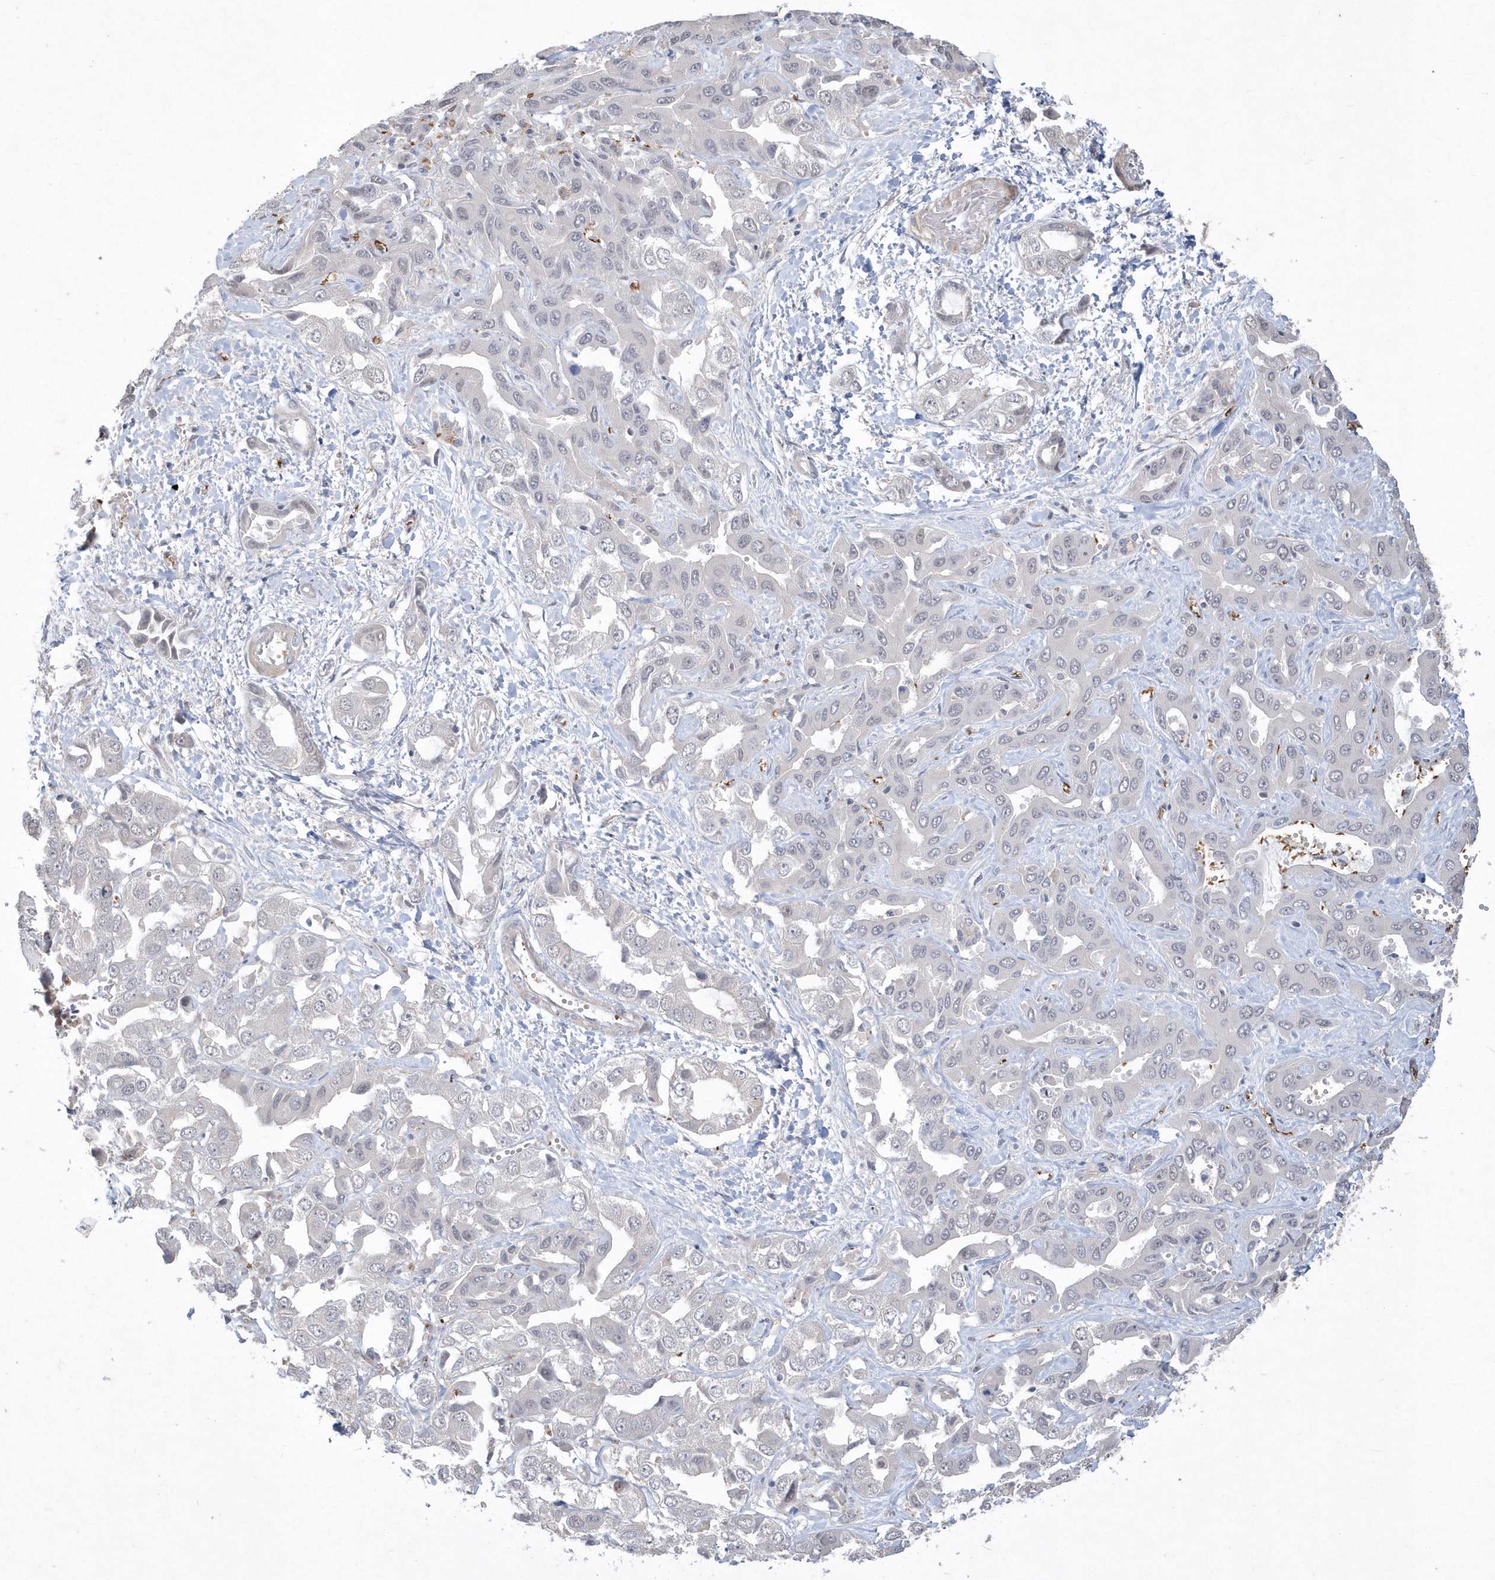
{"staining": {"intensity": "negative", "quantity": "none", "location": "none"}, "tissue": "liver cancer", "cell_type": "Tumor cells", "image_type": "cancer", "snomed": [{"axis": "morphology", "description": "Cholangiocarcinoma"}, {"axis": "topography", "description": "Liver"}], "caption": "Image shows no protein expression in tumor cells of liver cancer tissue. (DAB (3,3'-diaminobenzidine) immunohistochemistry (IHC) visualized using brightfield microscopy, high magnification).", "gene": "TSPEAR", "patient": {"sex": "female", "age": 52}}